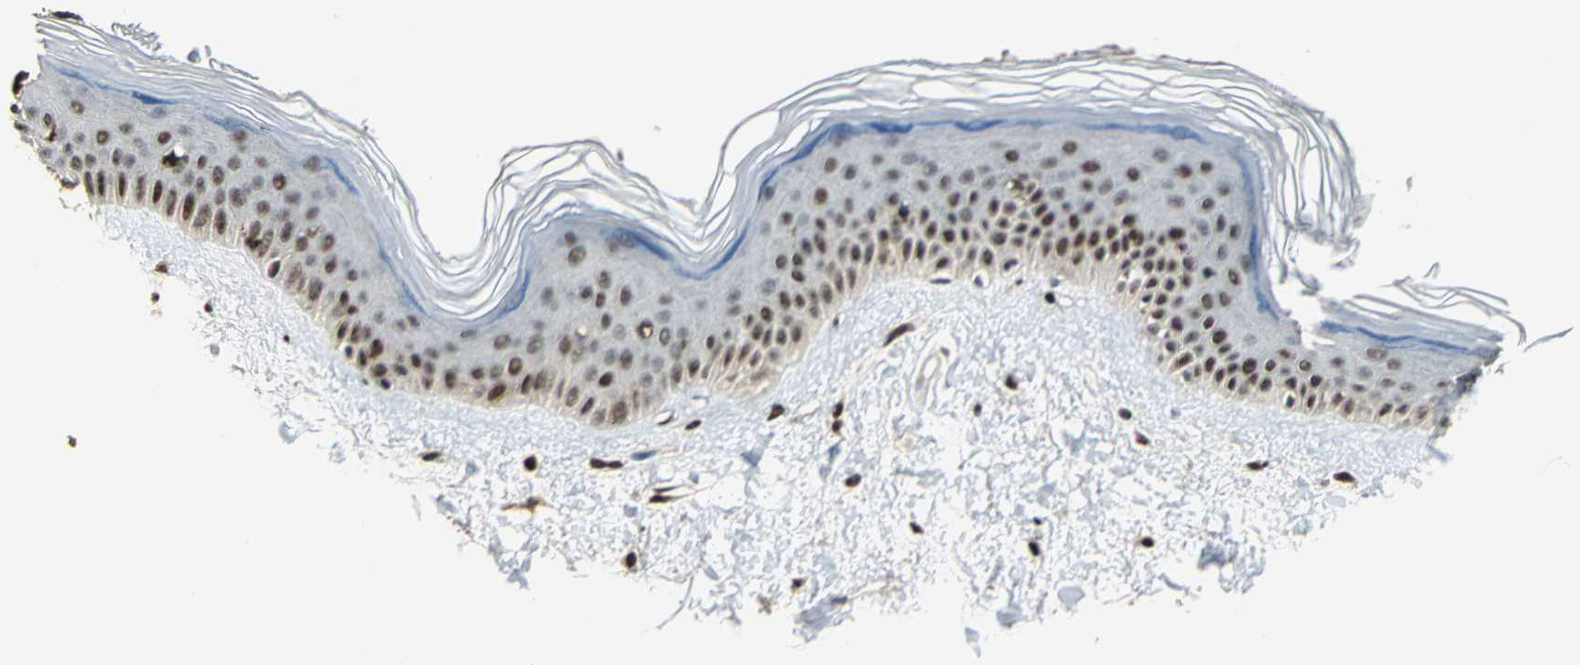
{"staining": {"intensity": "strong", "quantity": ">75%", "location": "nuclear"}, "tissue": "skin", "cell_type": "Fibroblasts", "image_type": "normal", "snomed": [{"axis": "morphology", "description": "Normal tissue, NOS"}, {"axis": "topography", "description": "Skin"}], "caption": "A photomicrograph of human skin stained for a protein reveals strong nuclear brown staining in fibroblasts. The protein is stained brown, and the nuclei are stained in blue (DAB IHC with brightfield microscopy, high magnification).", "gene": "ELF2", "patient": {"sex": "female", "age": 19}}